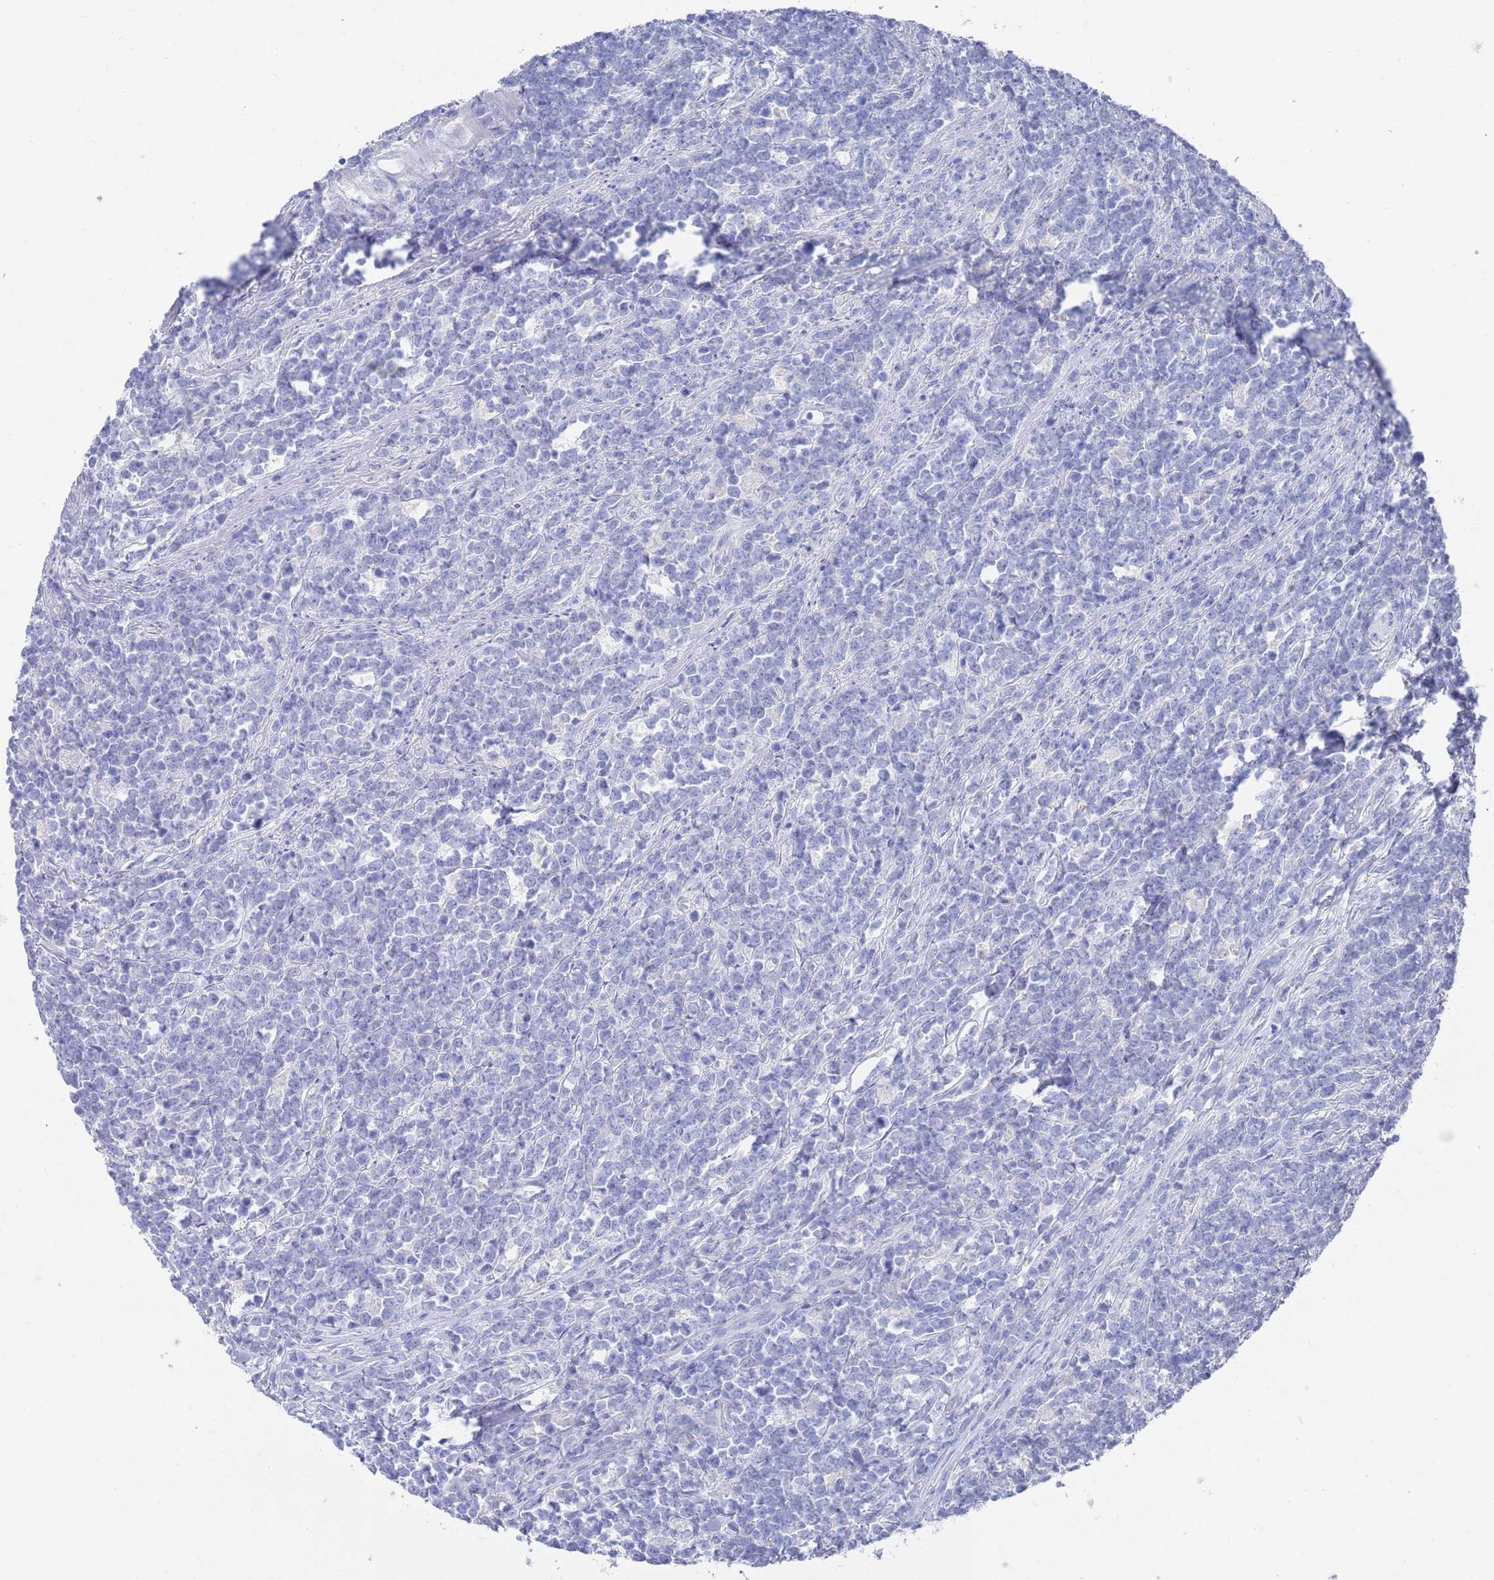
{"staining": {"intensity": "negative", "quantity": "none", "location": "none"}, "tissue": "lymphoma", "cell_type": "Tumor cells", "image_type": "cancer", "snomed": [{"axis": "morphology", "description": "Malignant lymphoma, non-Hodgkin's type, High grade"}, {"axis": "topography", "description": "Small intestine"}, {"axis": "topography", "description": "Colon"}], "caption": "This micrograph is of high-grade malignant lymphoma, non-Hodgkin's type stained with immunohistochemistry (IHC) to label a protein in brown with the nuclei are counter-stained blue. There is no positivity in tumor cells. (DAB (3,3'-diaminobenzidine) immunohistochemistry (IHC) visualized using brightfield microscopy, high magnification).", "gene": "MTMR2", "patient": {"sex": "male", "age": 8}}